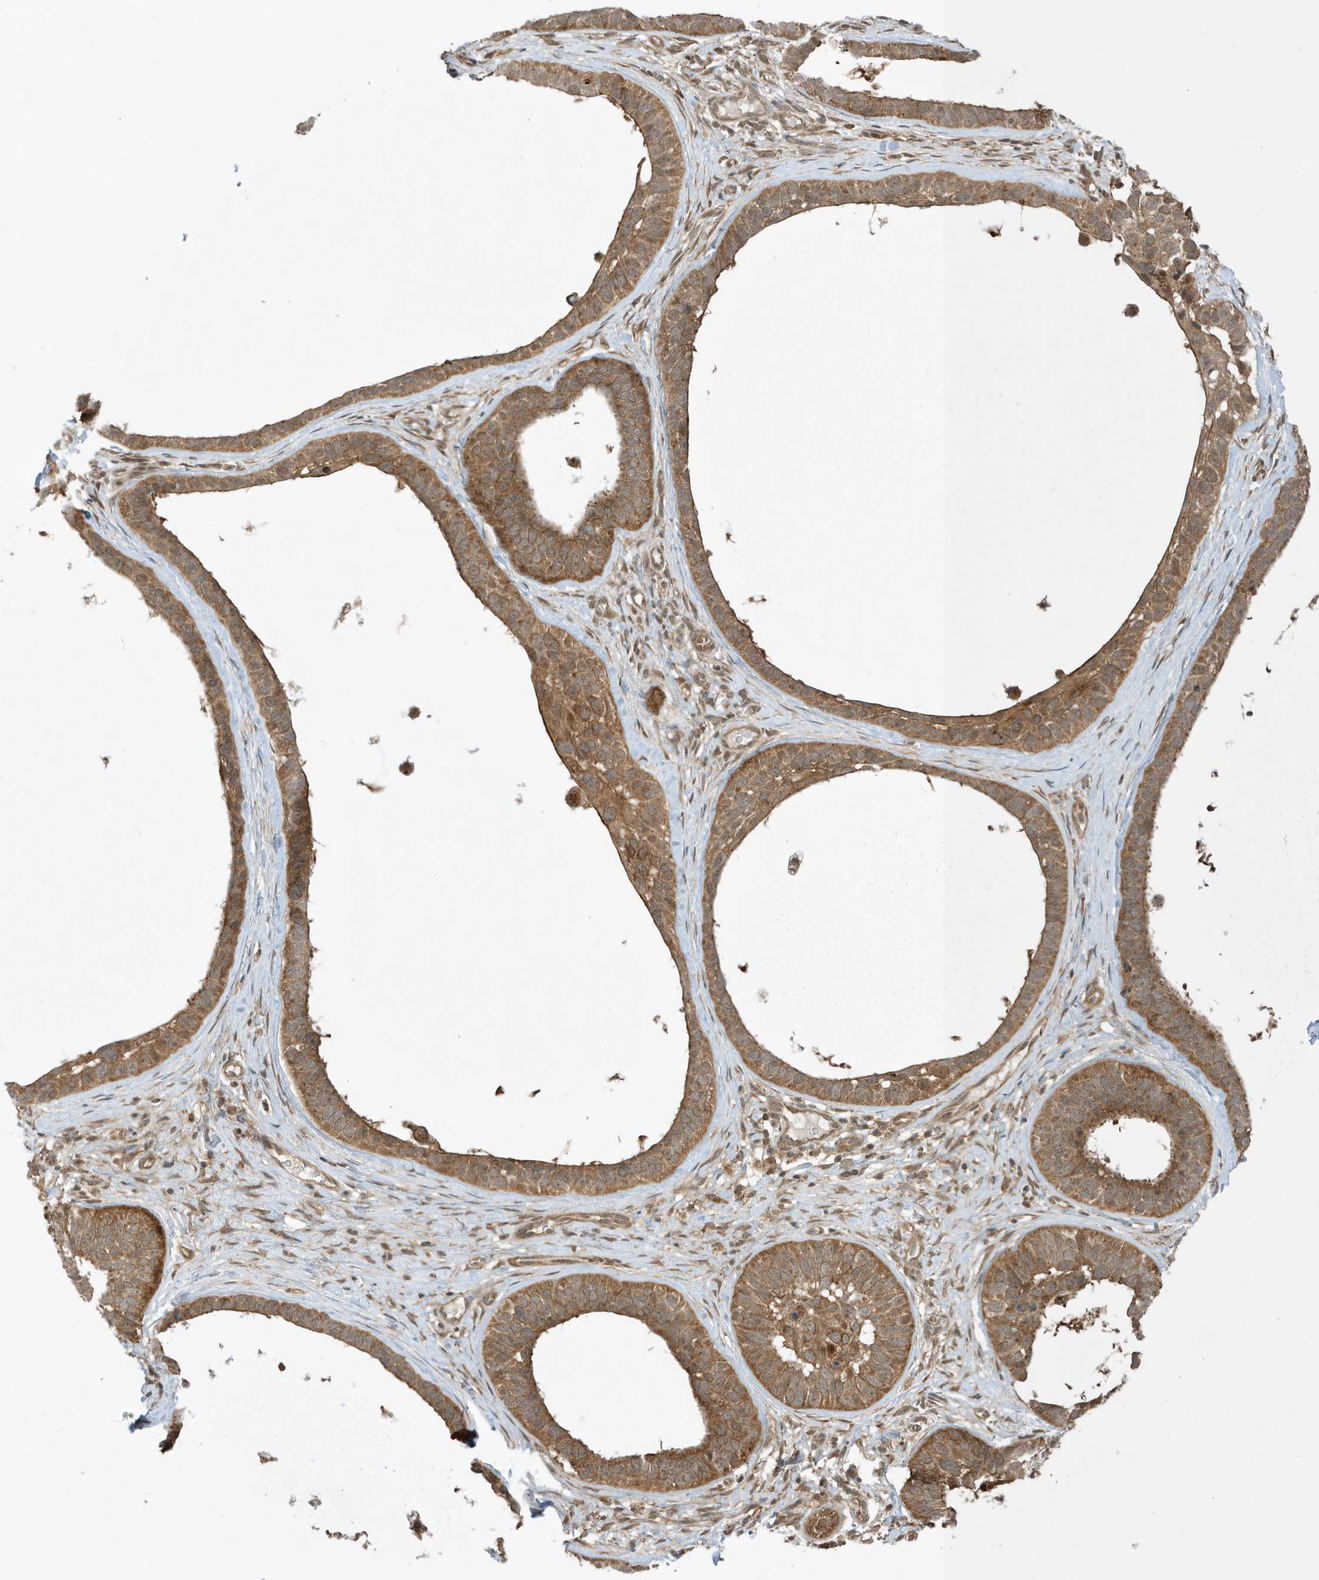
{"staining": {"intensity": "strong", "quantity": ">75%", "location": "cytoplasmic/membranous"}, "tissue": "skin cancer", "cell_type": "Tumor cells", "image_type": "cancer", "snomed": [{"axis": "morphology", "description": "Basal cell carcinoma"}, {"axis": "topography", "description": "Skin"}], "caption": "Immunohistochemical staining of human skin cancer (basal cell carcinoma) shows high levels of strong cytoplasmic/membranous protein expression in approximately >75% of tumor cells.", "gene": "DHX36", "patient": {"sex": "male", "age": 62}}